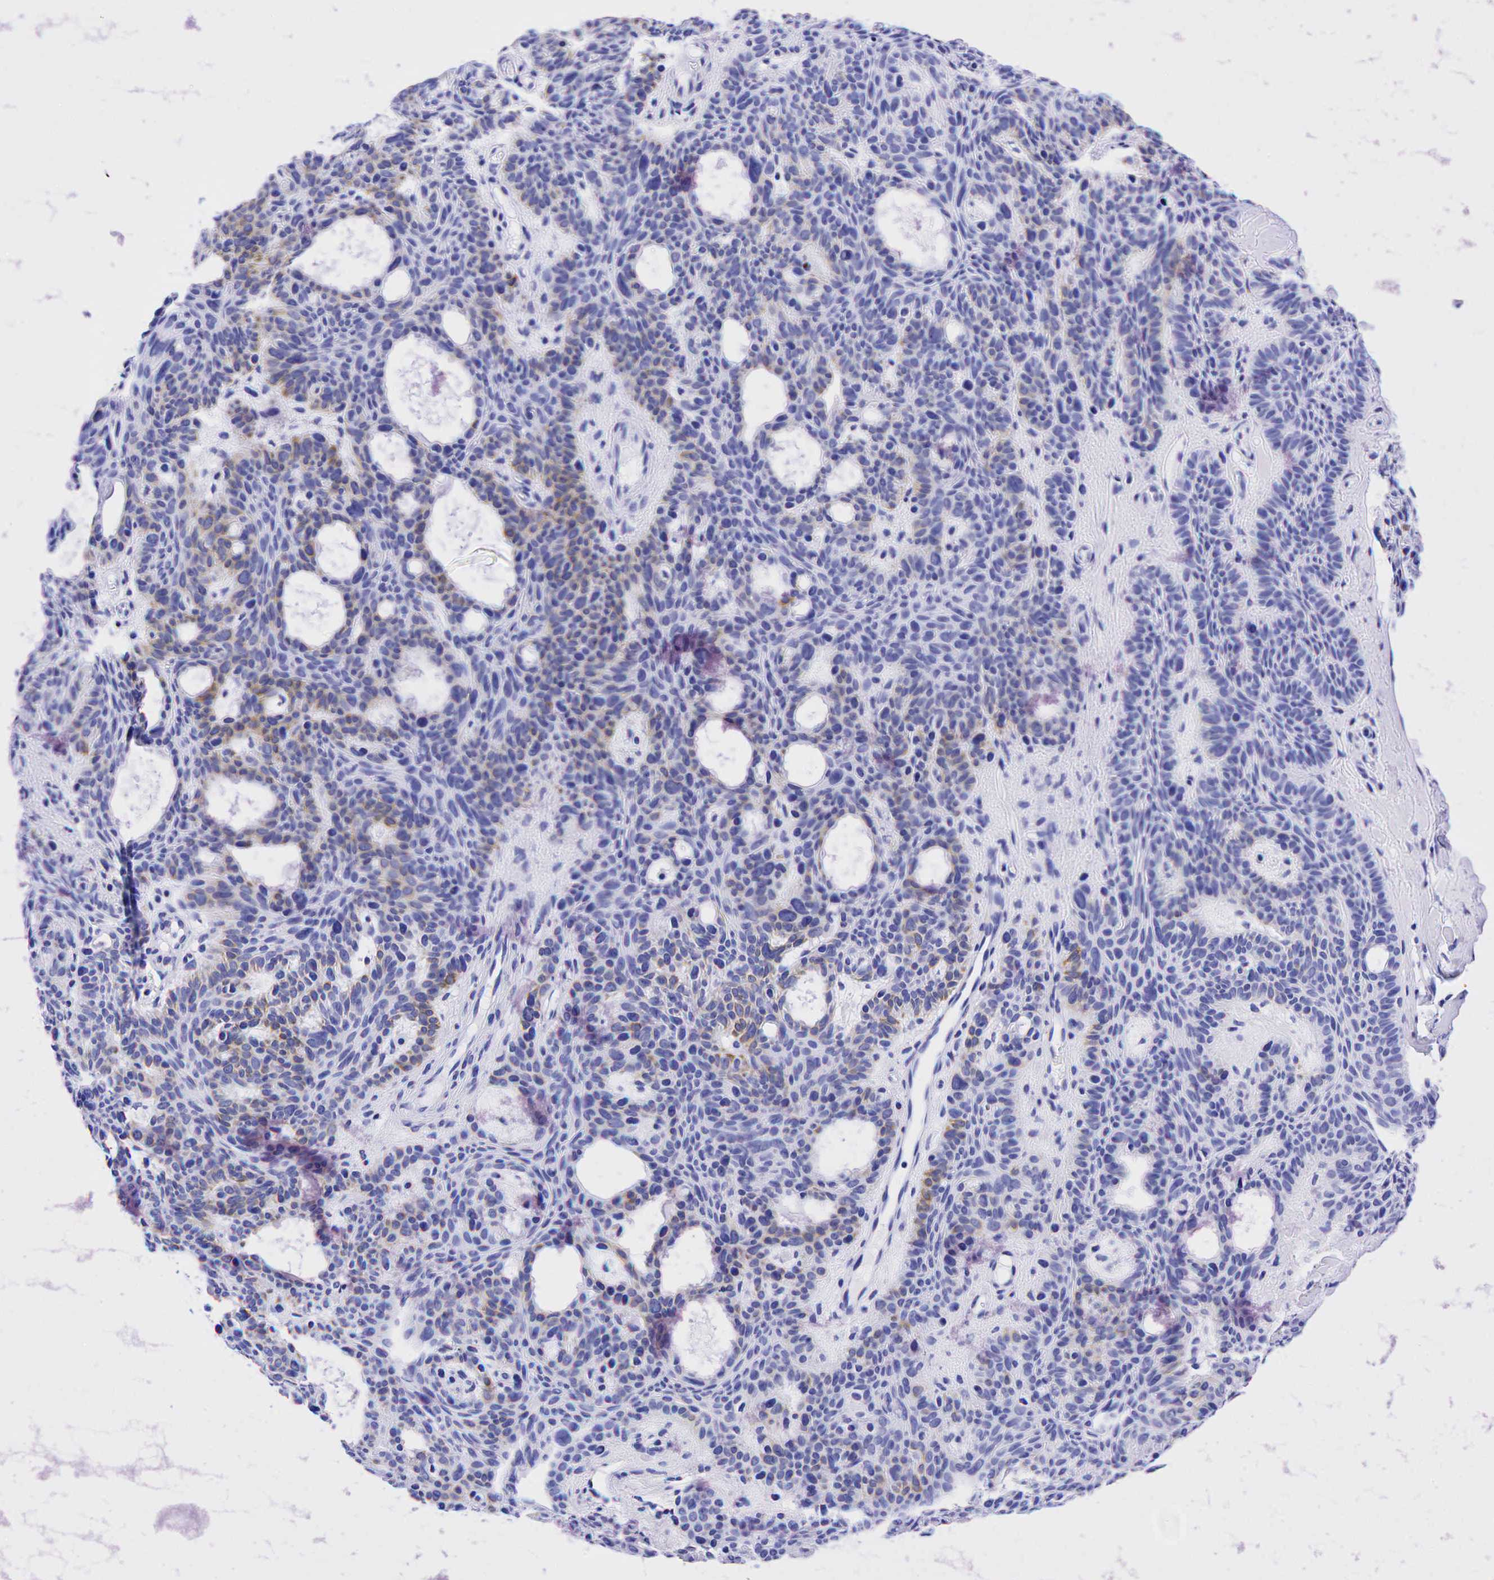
{"staining": {"intensity": "negative", "quantity": "none", "location": "none"}, "tissue": "skin cancer", "cell_type": "Tumor cells", "image_type": "cancer", "snomed": [{"axis": "morphology", "description": "Basal cell carcinoma"}, {"axis": "topography", "description": "Skin"}], "caption": "This is a image of IHC staining of basal cell carcinoma (skin), which shows no expression in tumor cells.", "gene": "KRT19", "patient": {"sex": "male", "age": 44}}